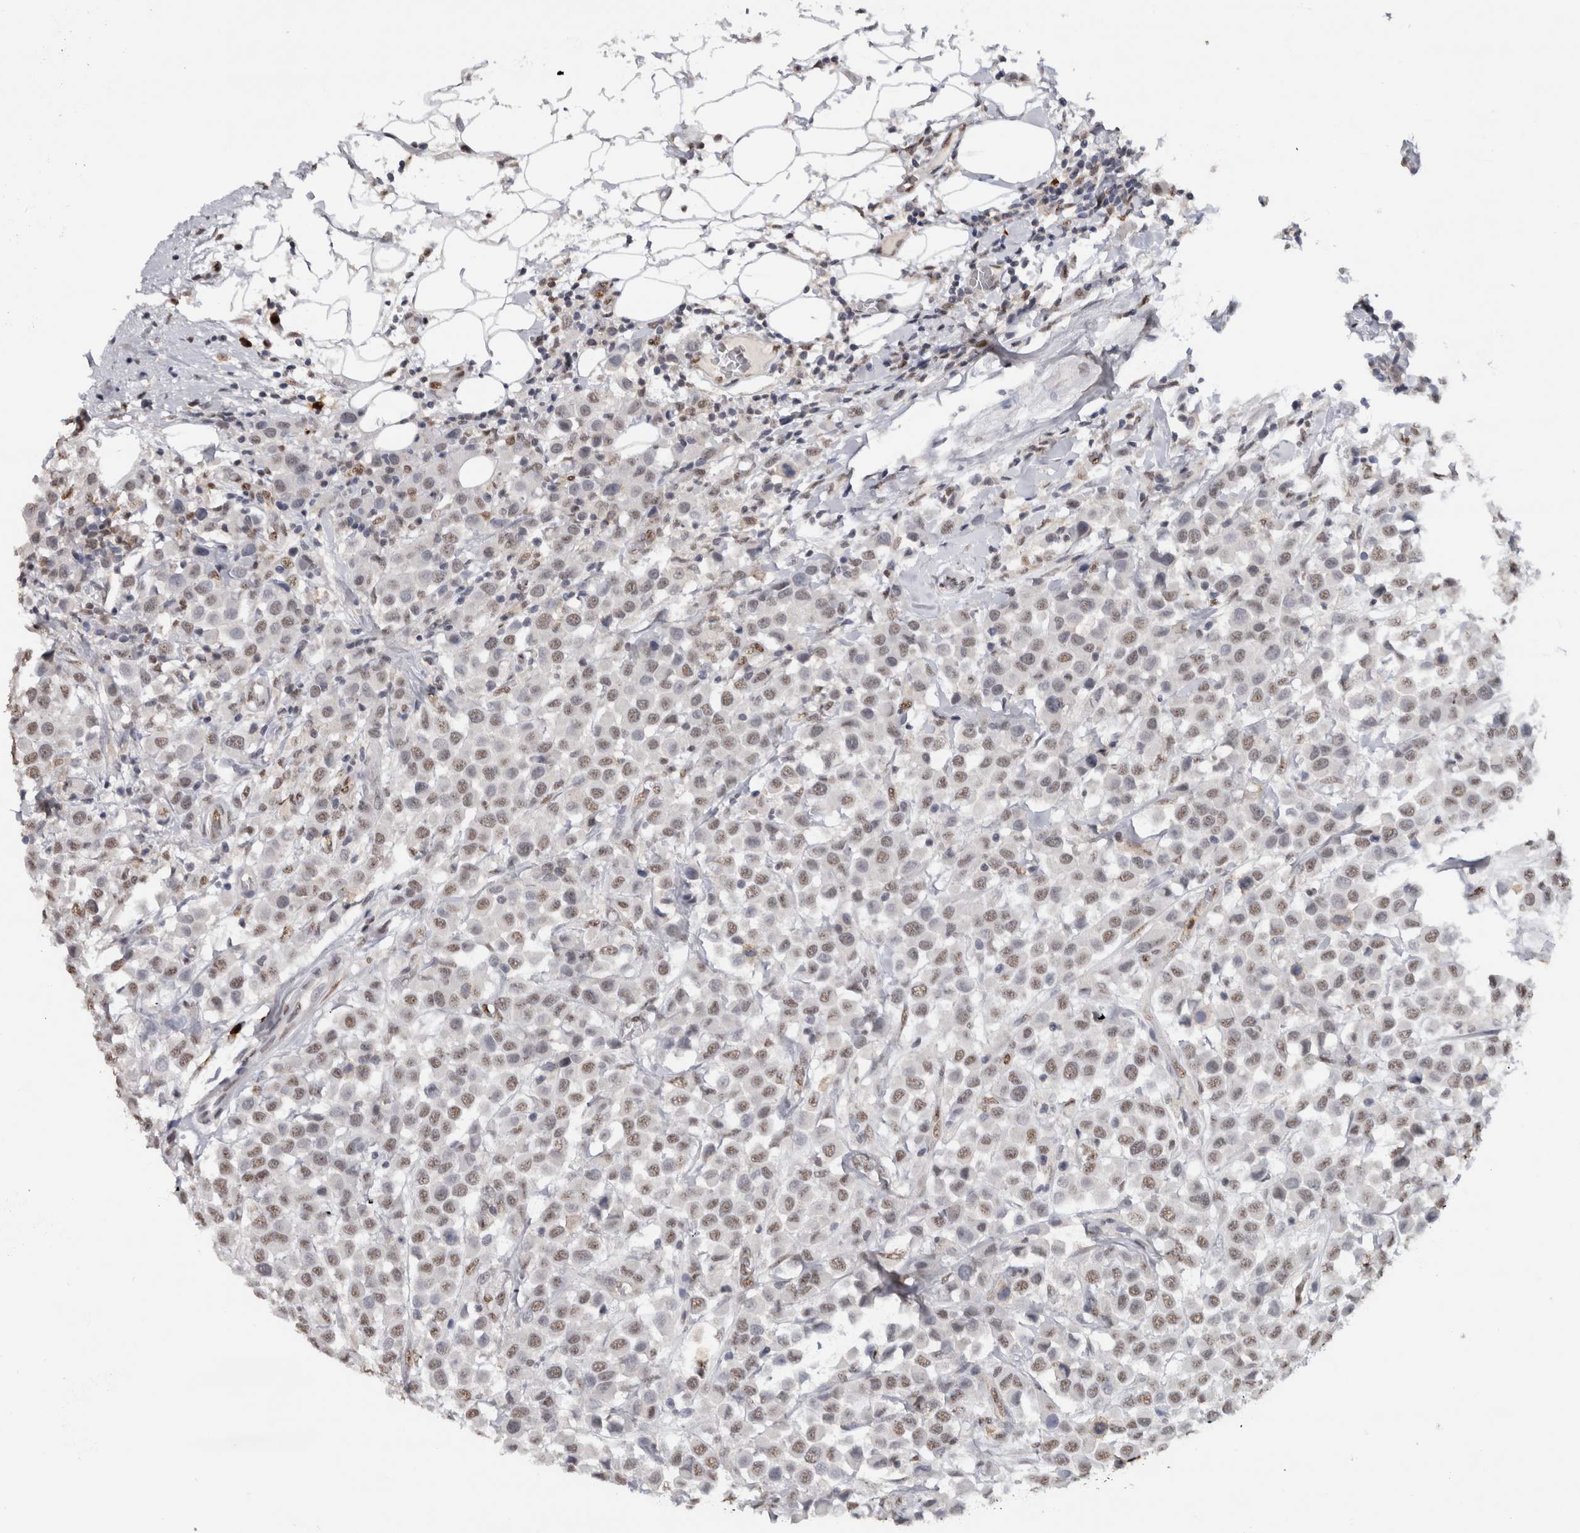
{"staining": {"intensity": "weak", "quantity": "<25%", "location": "nuclear"}, "tissue": "breast cancer", "cell_type": "Tumor cells", "image_type": "cancer", "snomed": [{"axis": "morphology", "description": "Duct carcinoma"}, {"axis": "topography", "description": "Breast"}], "caption": "Immunohistochemistry of human breast cancer (intraductal carcinoma) exhibits no positivity in tumor cells.", "gene": "RPS6KA2", "patient": {"sex": "female", "age": 61}}